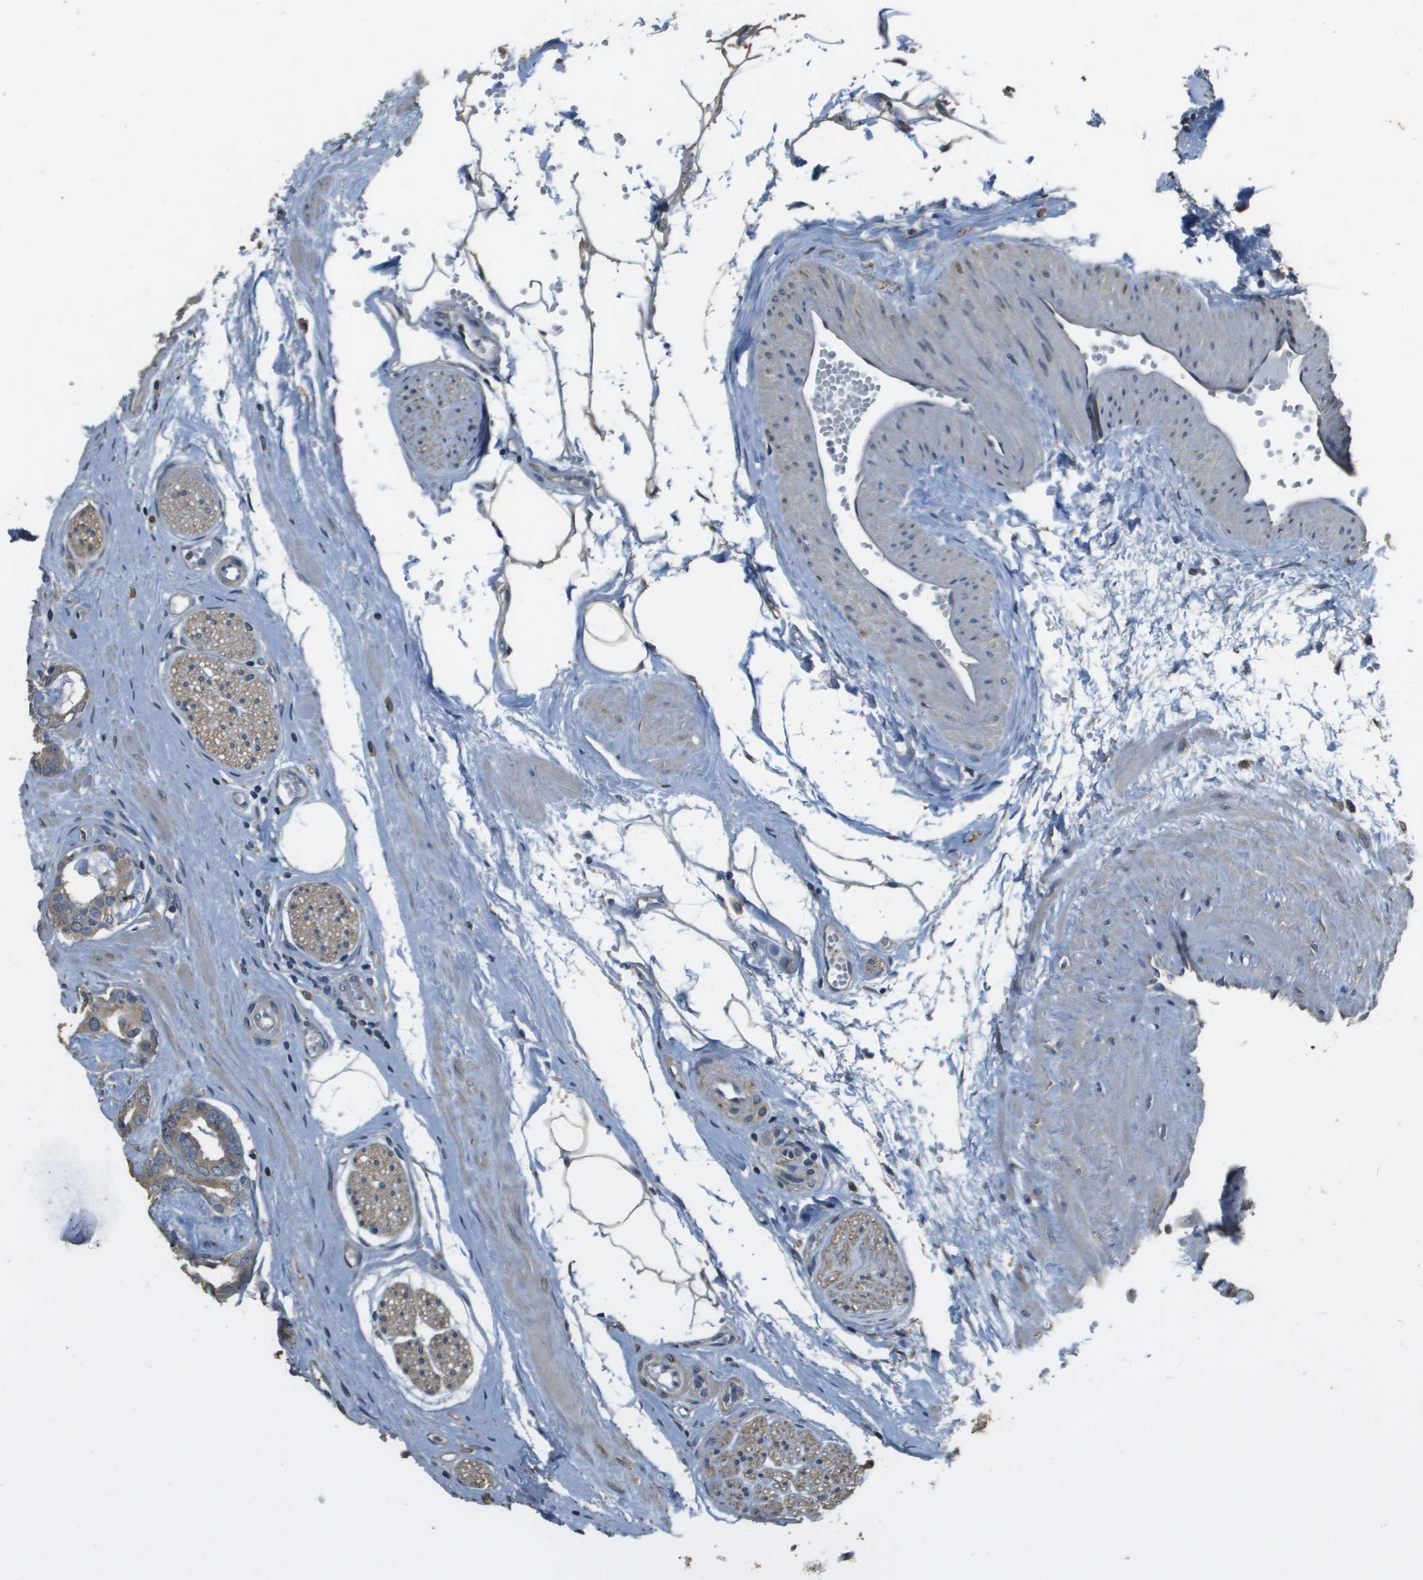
{"staining": {"intensity": "weak", "quantity": ">75%", "location": "cytoplasmic/membranous"}, "tissue": "prostate cancer", "cell_type": "Tumor cells", "image_type": "cancer", "snomed": [{"axis": "morphology", "description": "Adenocarcinoma, Low grade"}, {"axis": "topography", "description": "Prostate"}], "caption": "Protein expression analysis of human prostate cancer (adenocarcinoma (low-grade)) reveals weak cytoplasmic/membranous expression in approximately >75% of tumor cells. Nuclei are stained in blue.", "gene": "RAB6B", "patient": {"sex": "male", "age": 53}}